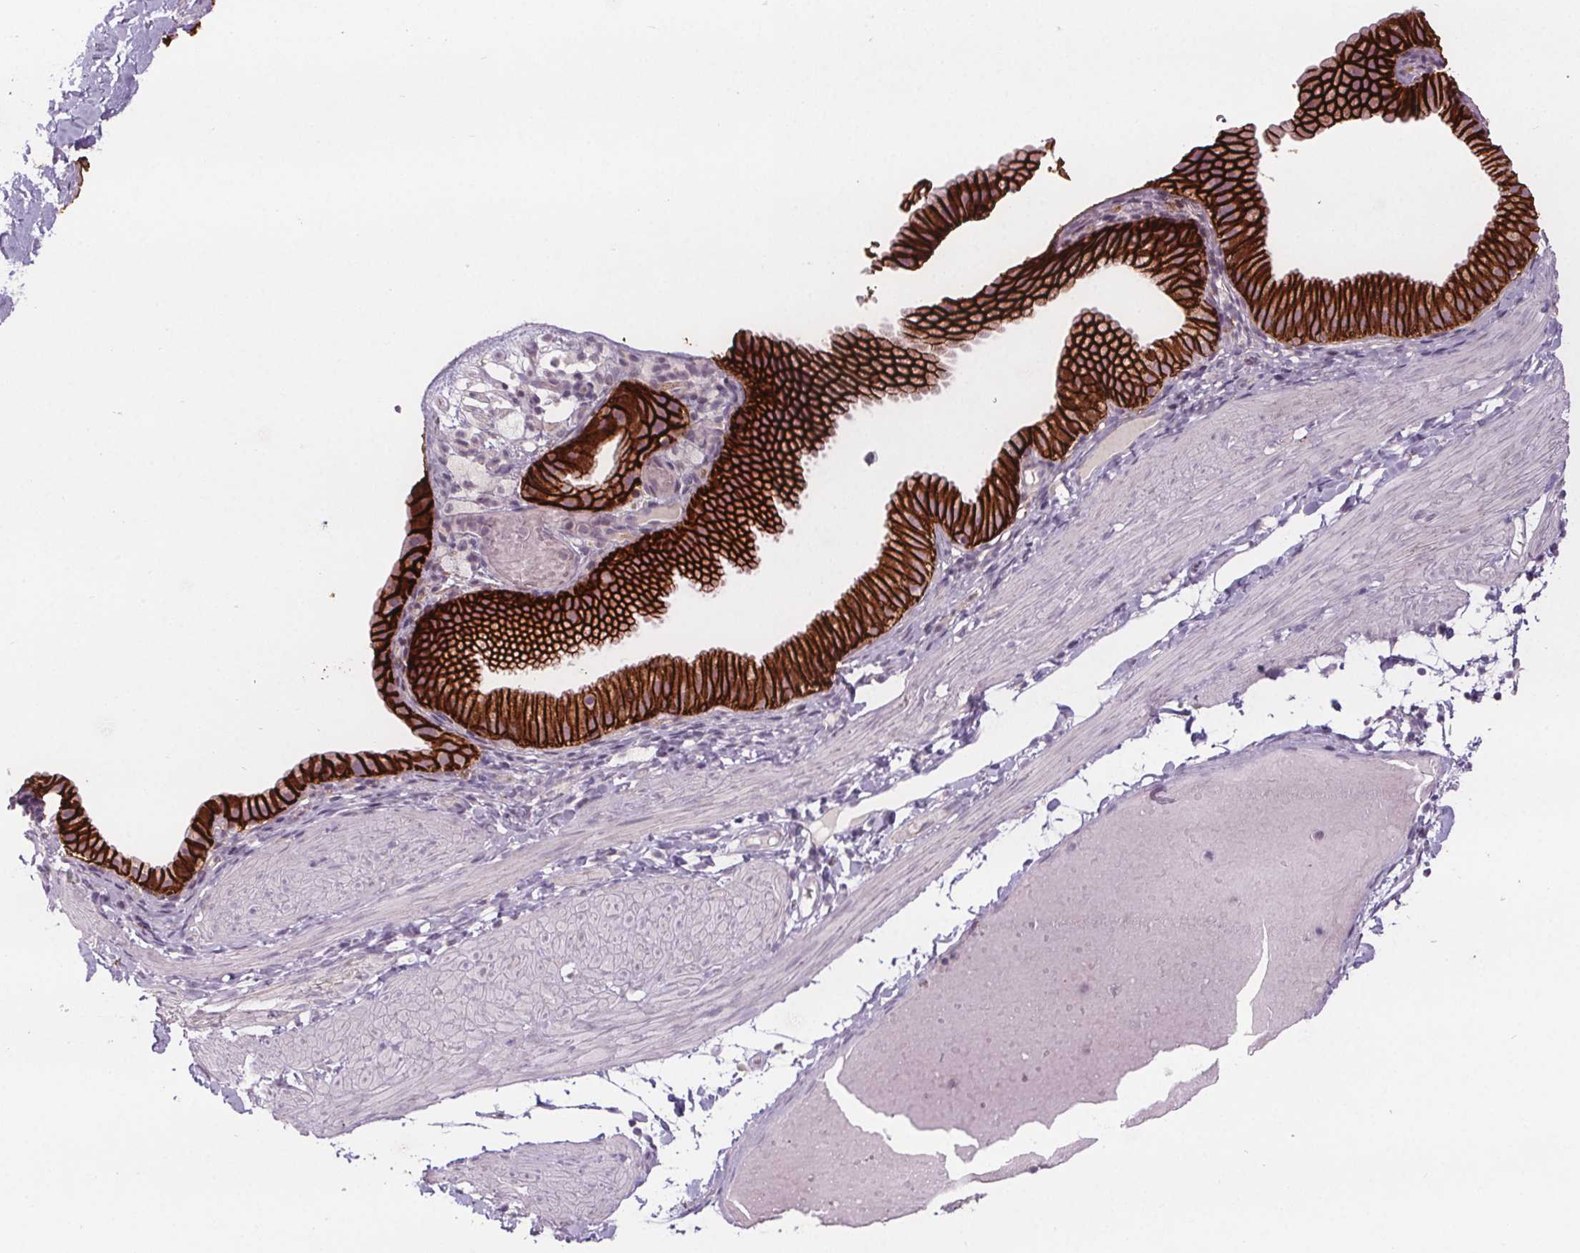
{"staining": {"intensity": "negative", "quantity": "none", "location": "none"}, "tissue": "adipose tissue", "cell_type": "Adipocytes", "image_type": "normal", "snomed": [{"axis": "morphology", "description": "Normal tissue, NOS"}, {"axis": "topography", "description": "Gallbladder"}, {"axis": "topography", "description": "Peripheral nerve tissue"}], "caption": "Human adipose tissue stained for a protein using IHC reveals no staining in adipocytes.", "gene": "ATP1A1", "patient": {"sex": "female", "age": 45}}